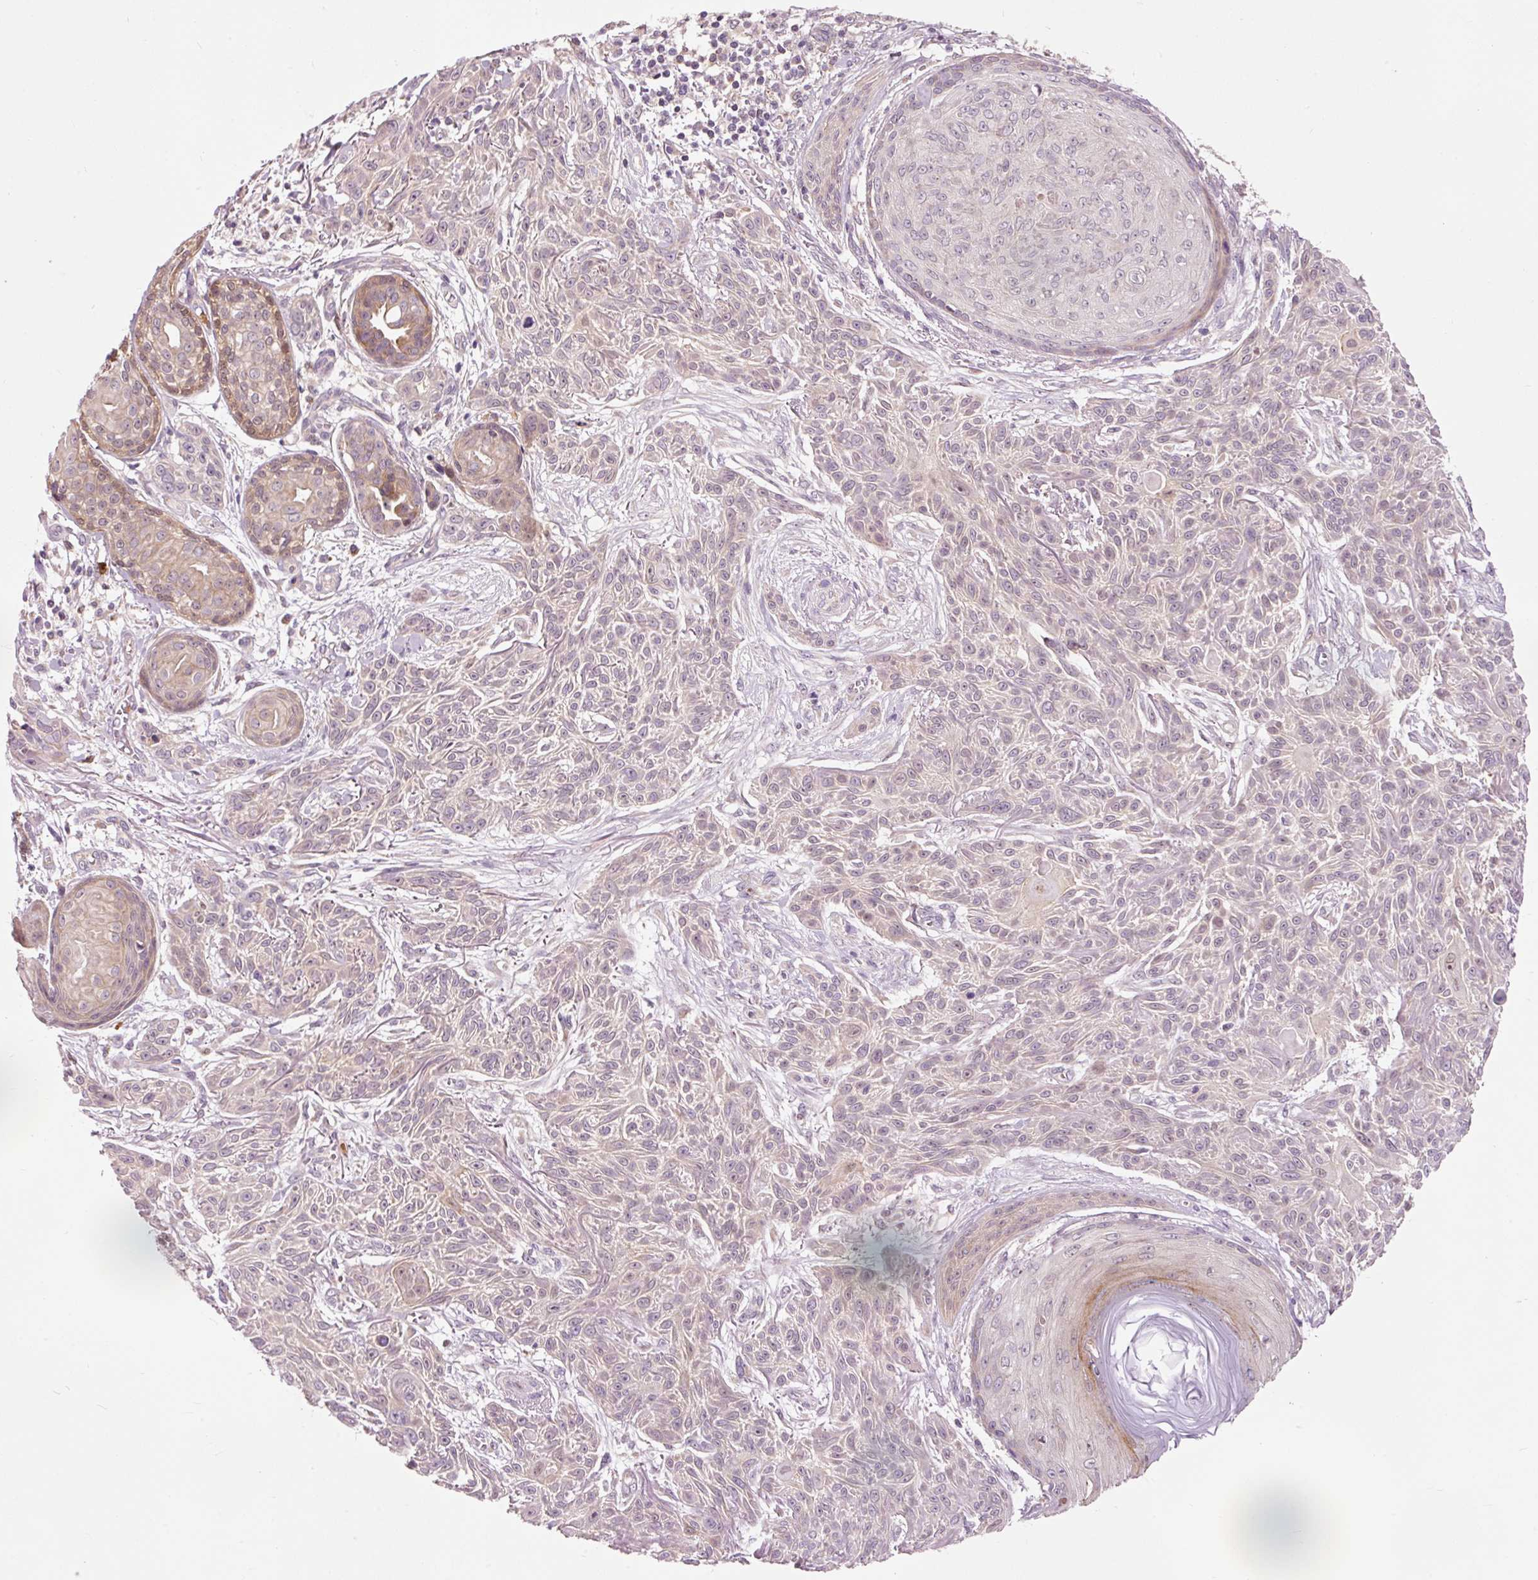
{"staining": {"intensity": "weak", "quantity": "<25%", "location": "cytoplasmic/membranous"}, "tissue": "skin cancer", "cell_type": "Tumor cells", "image_type": "cancer", "snomed": [{"axis": "morphology", "description": "Squamous cell carcinoma, NOS"}, {"axis": "topography", "description": "Skin"}], "caption": "The histopathology image reveals no significant positivity in tumor cells of squamous cell carcinoma (skin).", "gene": "PRDX5", "patient": {"sex": "male", "age": 86}}